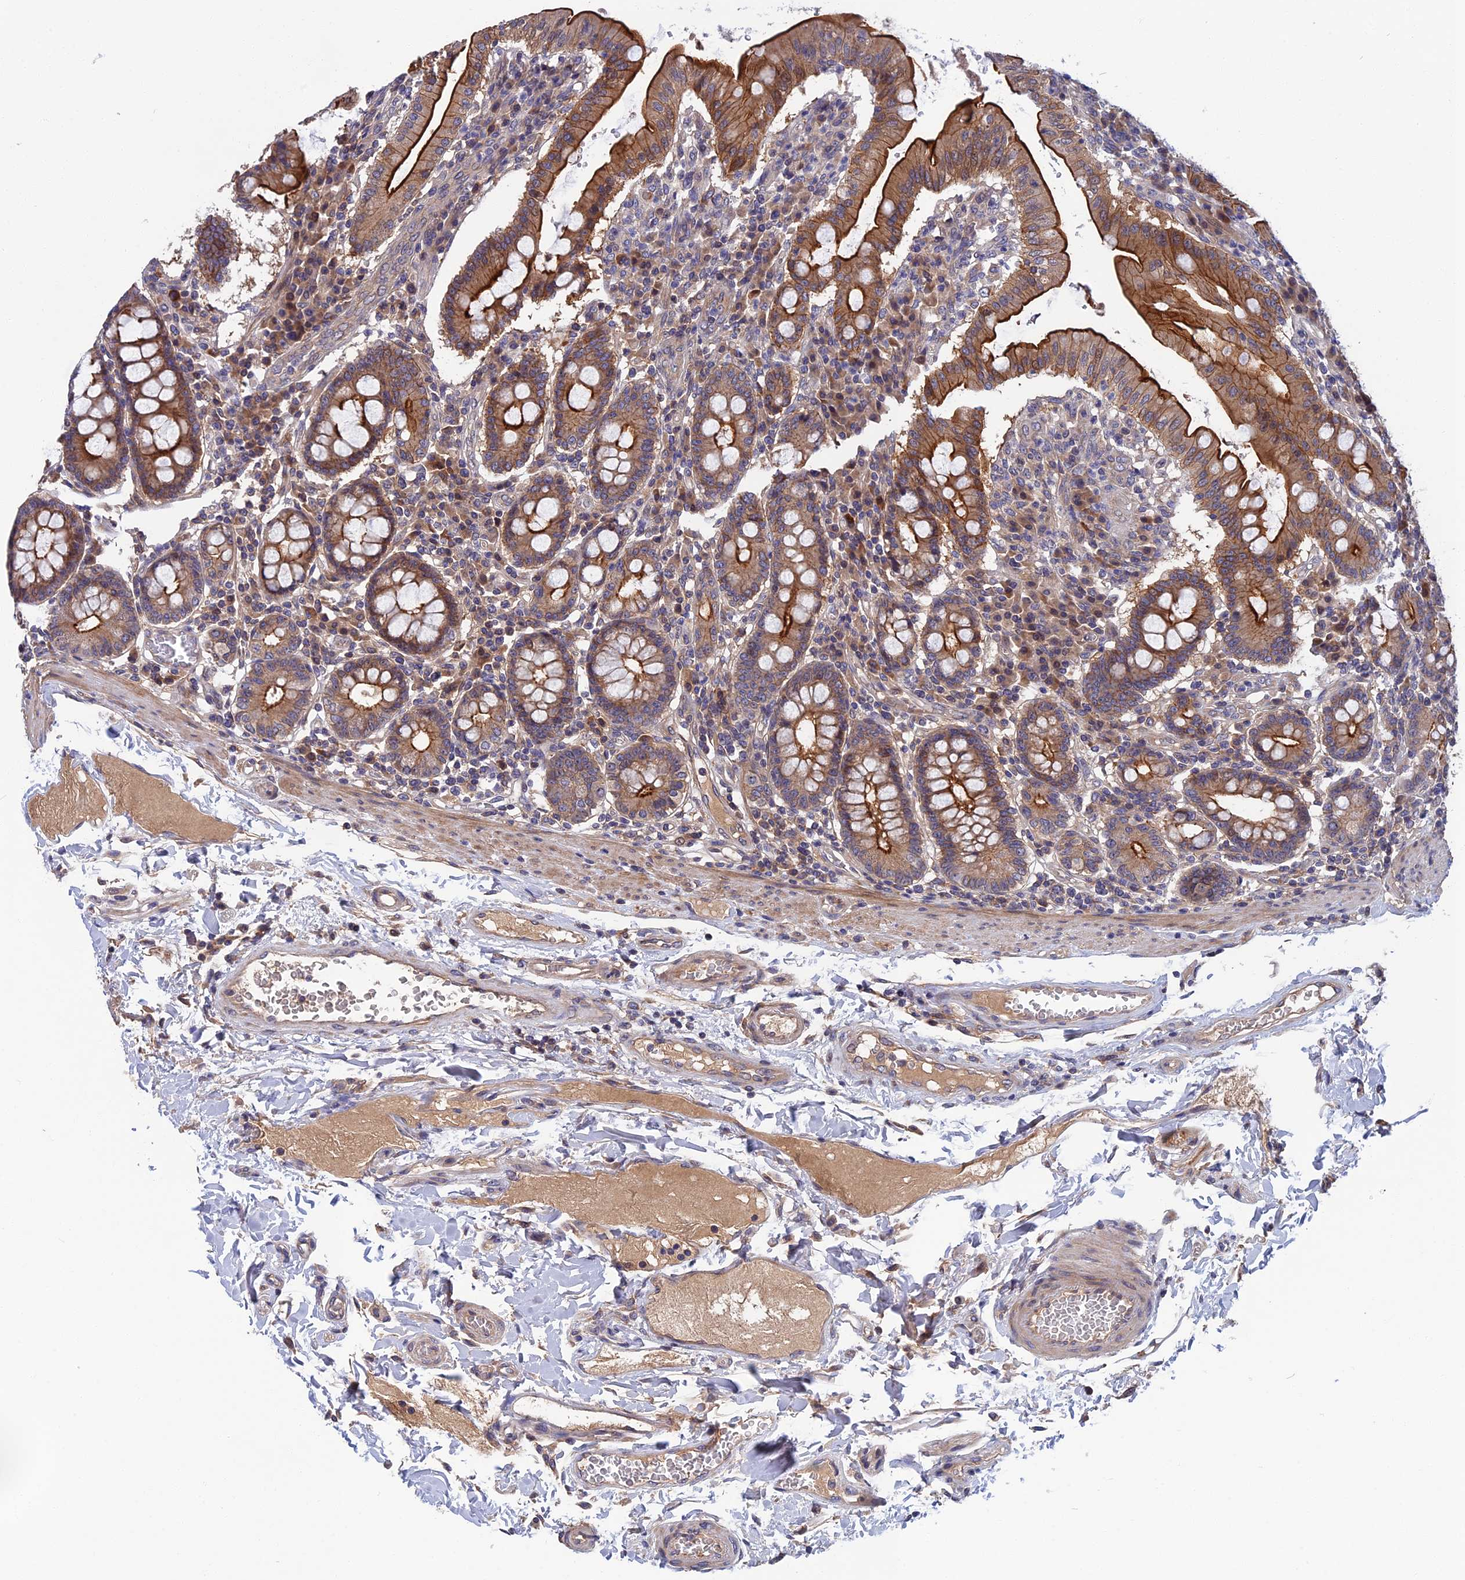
{"staining": {"intensity": "strong", "quantity": ">75%", "location": "cytoplasmic/membranous"}, "tissue": "duodenum", "cell_type": "Glandular cells", "image_type": "normal", "snomed": [{"axis": "morphology", "description": "Normal tissue, NOS"}, {"axis": "morphology", "description": "Adenocarcinoma, NOS"}, {"axis": "topography", "description": "Pancreas"}, {"axis": "topography", "description": "Duodenum"}], "caption": "Unremarkable duodenum displays strong cytoplasmic/membranous expression in about >75% of glandular cells, visualized by immunohistochemistry.", "gene": "CRACD", "patient": {"sex": "male", "age": 50}}